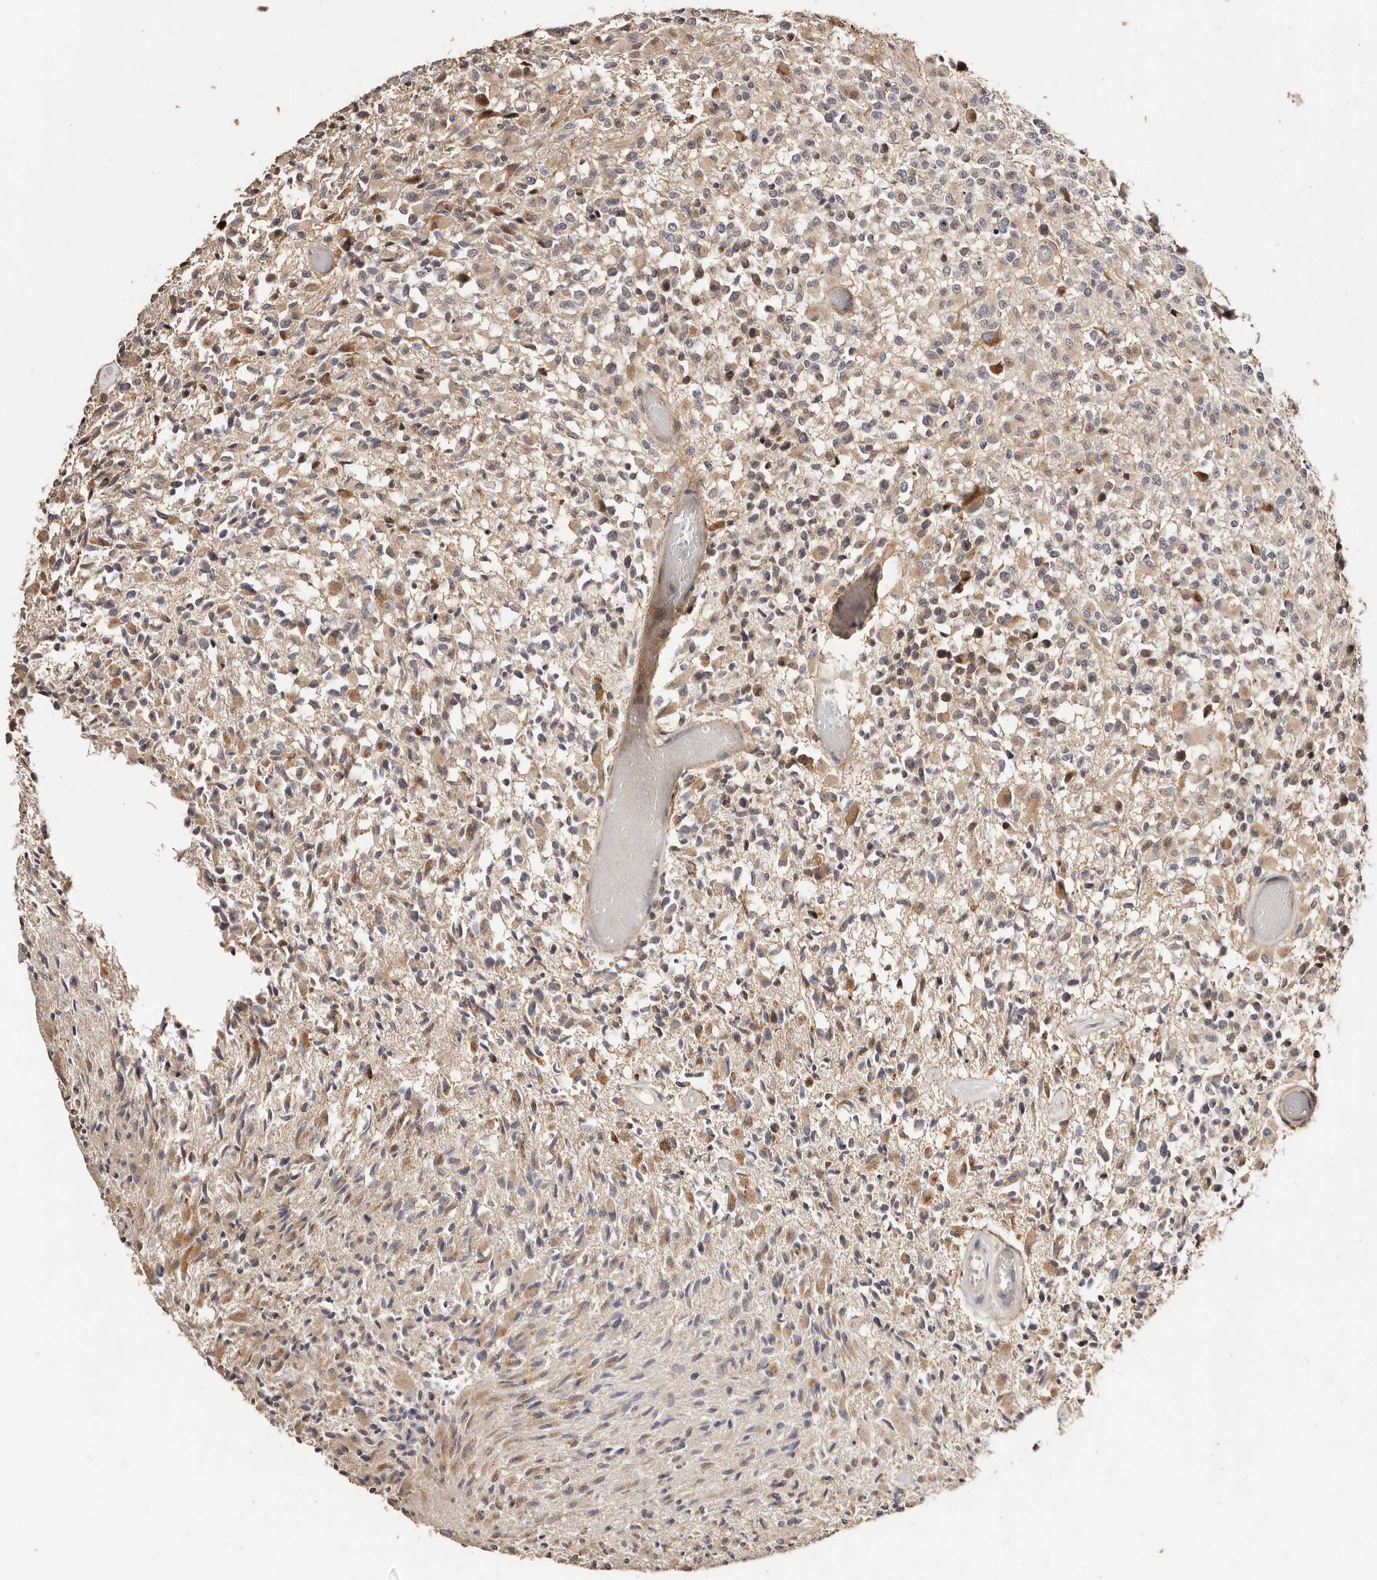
{"staining": {"intensity": "weak", "quantity": "25%-75%", "location": "cytoplasmic/membranous"}, "tissue": "glioma", "cell_type": "Tumor cells", "image_type": "cancer", "snomed": [{"axis": "morphology", "description": "Glioma, malignant, High grade"}, {"axis": "morphology", "description": "Glioblastoma, NOS"}, {"axis": "topography", "description": "Brain"}], "caption": "The immunohistochemical stain labels weak cytoplasmic/membranous positivity in tumor cells of glioblastoma tissue.", "gene": "APOL6", "patient": {"sex": "male", "age": 60}}